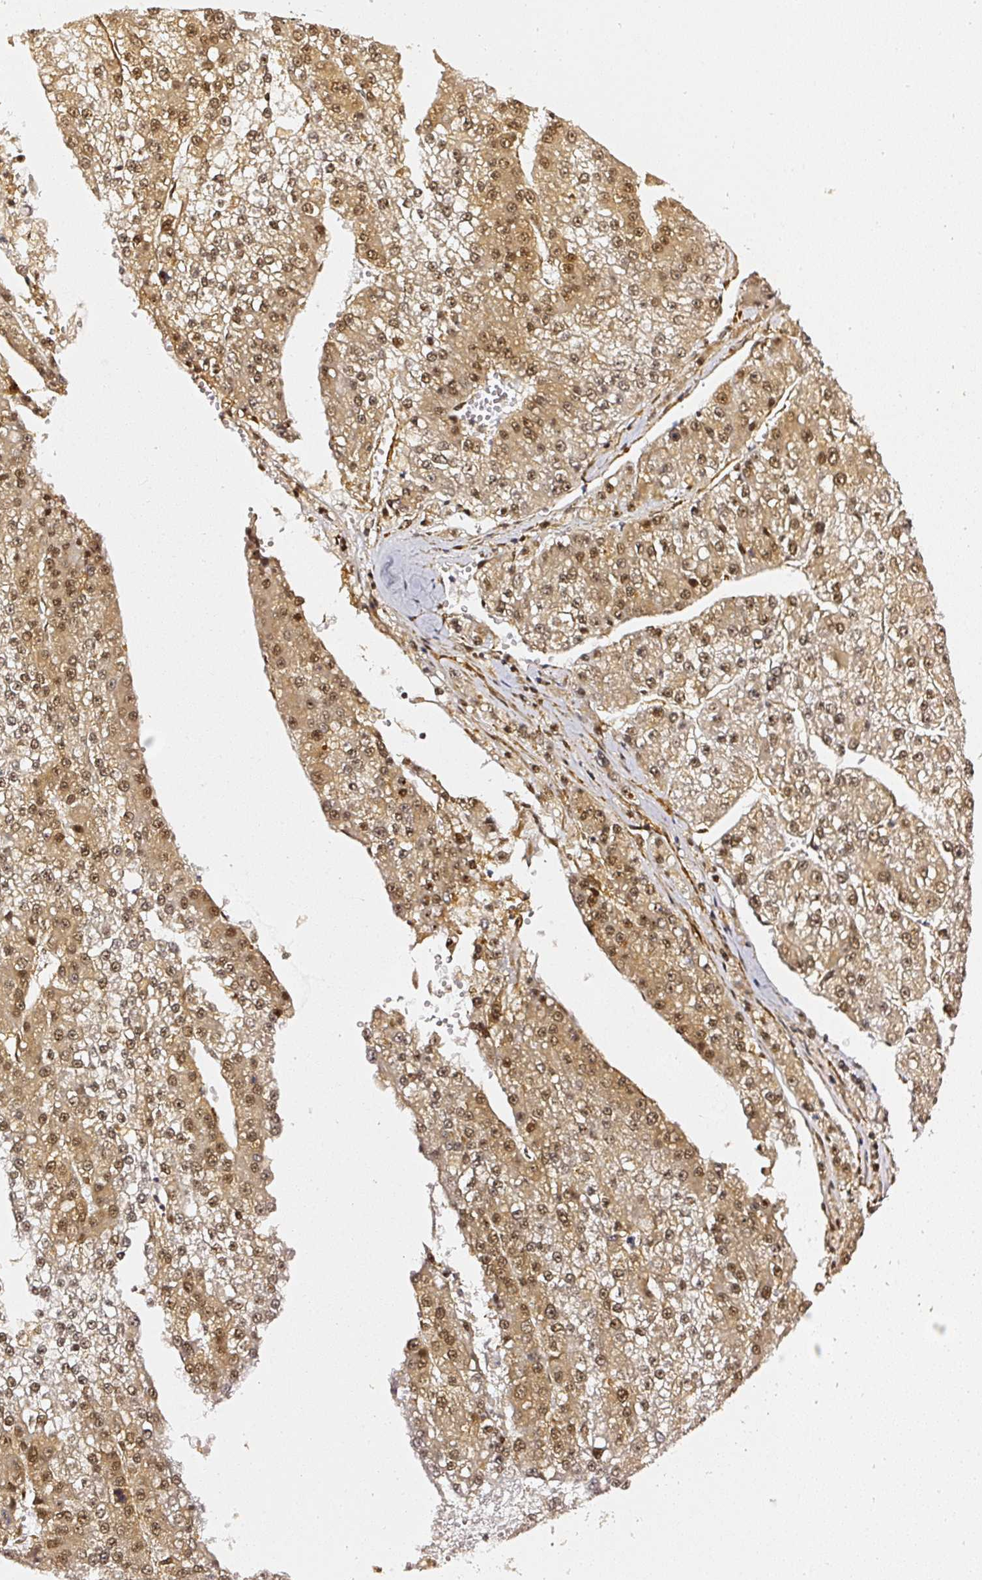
{"staining": {"intensity": "moderate", "quantity": ">75%", "location": "cytoplasmic/membranous,nuclear"}, "tissue": "liver cancer", "cell_type": "Tumor cells", "image_type": "cancer", "snomed": [{"axis": "morphology", "description": "Carcinoma, Hepatocellular, NOS"}, {"axis": "topography", "description": "Liver"}], "caption": "Liver cancer stained for a protein (brown) shows moderate cytoplasmic/membranous and nuclear positive positivity in approximately >75% of tumor cells.", "gene": "PSMD1", "patient": {"sex": "female", "age": 73}}